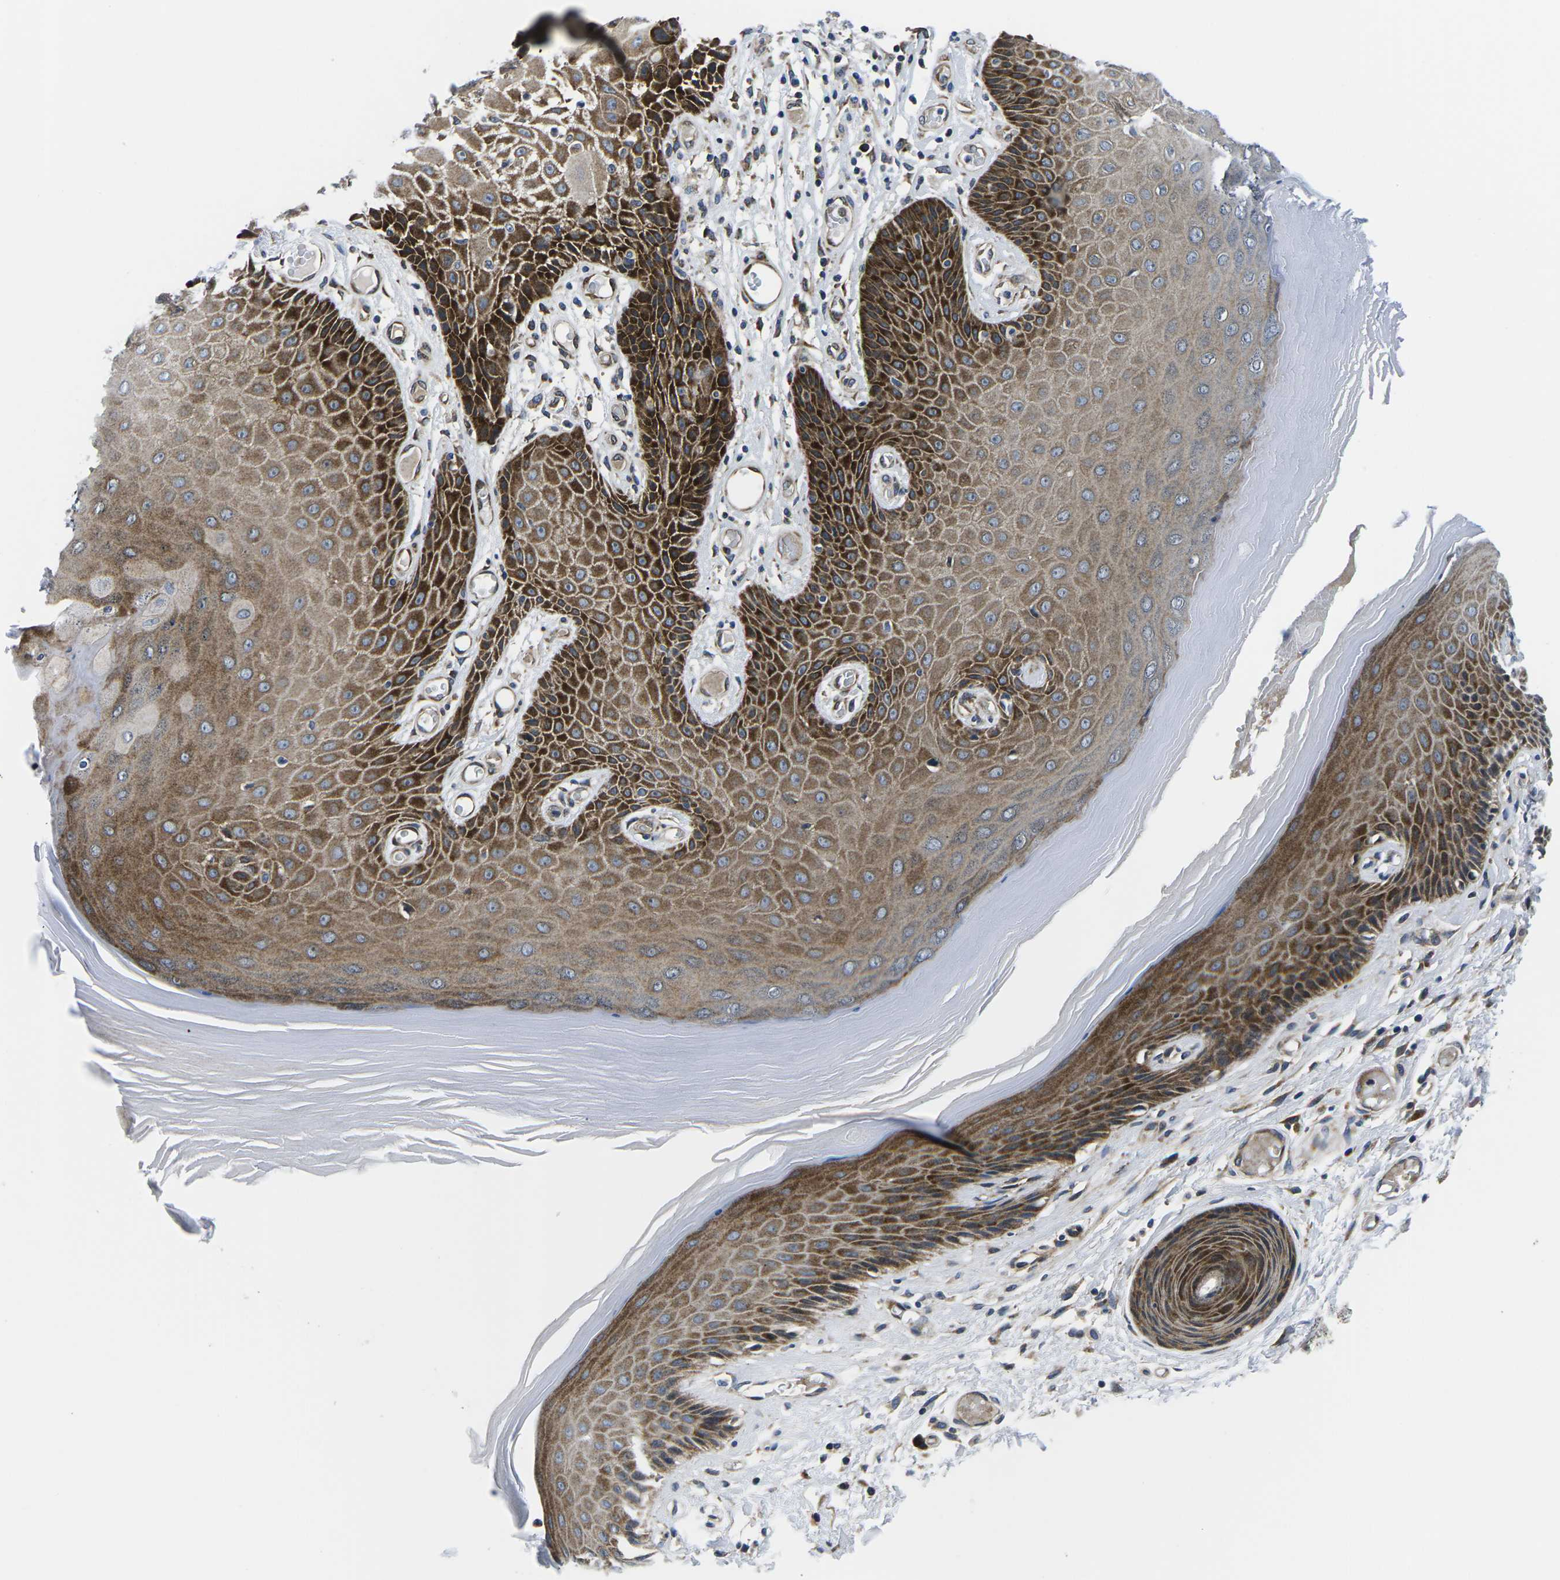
{"staining": {"intensity": "strong", "quantity": ">75%", "location": "cytoplasmic/membranous"}, "tissue": "skin", "cell_type": "Epidermal cells", "image_type": "normal", "snomed": [{"axis": "morphology", "description": "Normal tissue, NOS"}, {"axis": "topography", "description": "Vulva"}], "caption": "IHC micrograph of normal skin stained for a protein (brown), which demonstrates high levels of strong cytoplasmic/membranous positivity in about >75% of epidermal cells.", "gene": "EIF4E", "patient": {"sex": "female", "age": 73}}